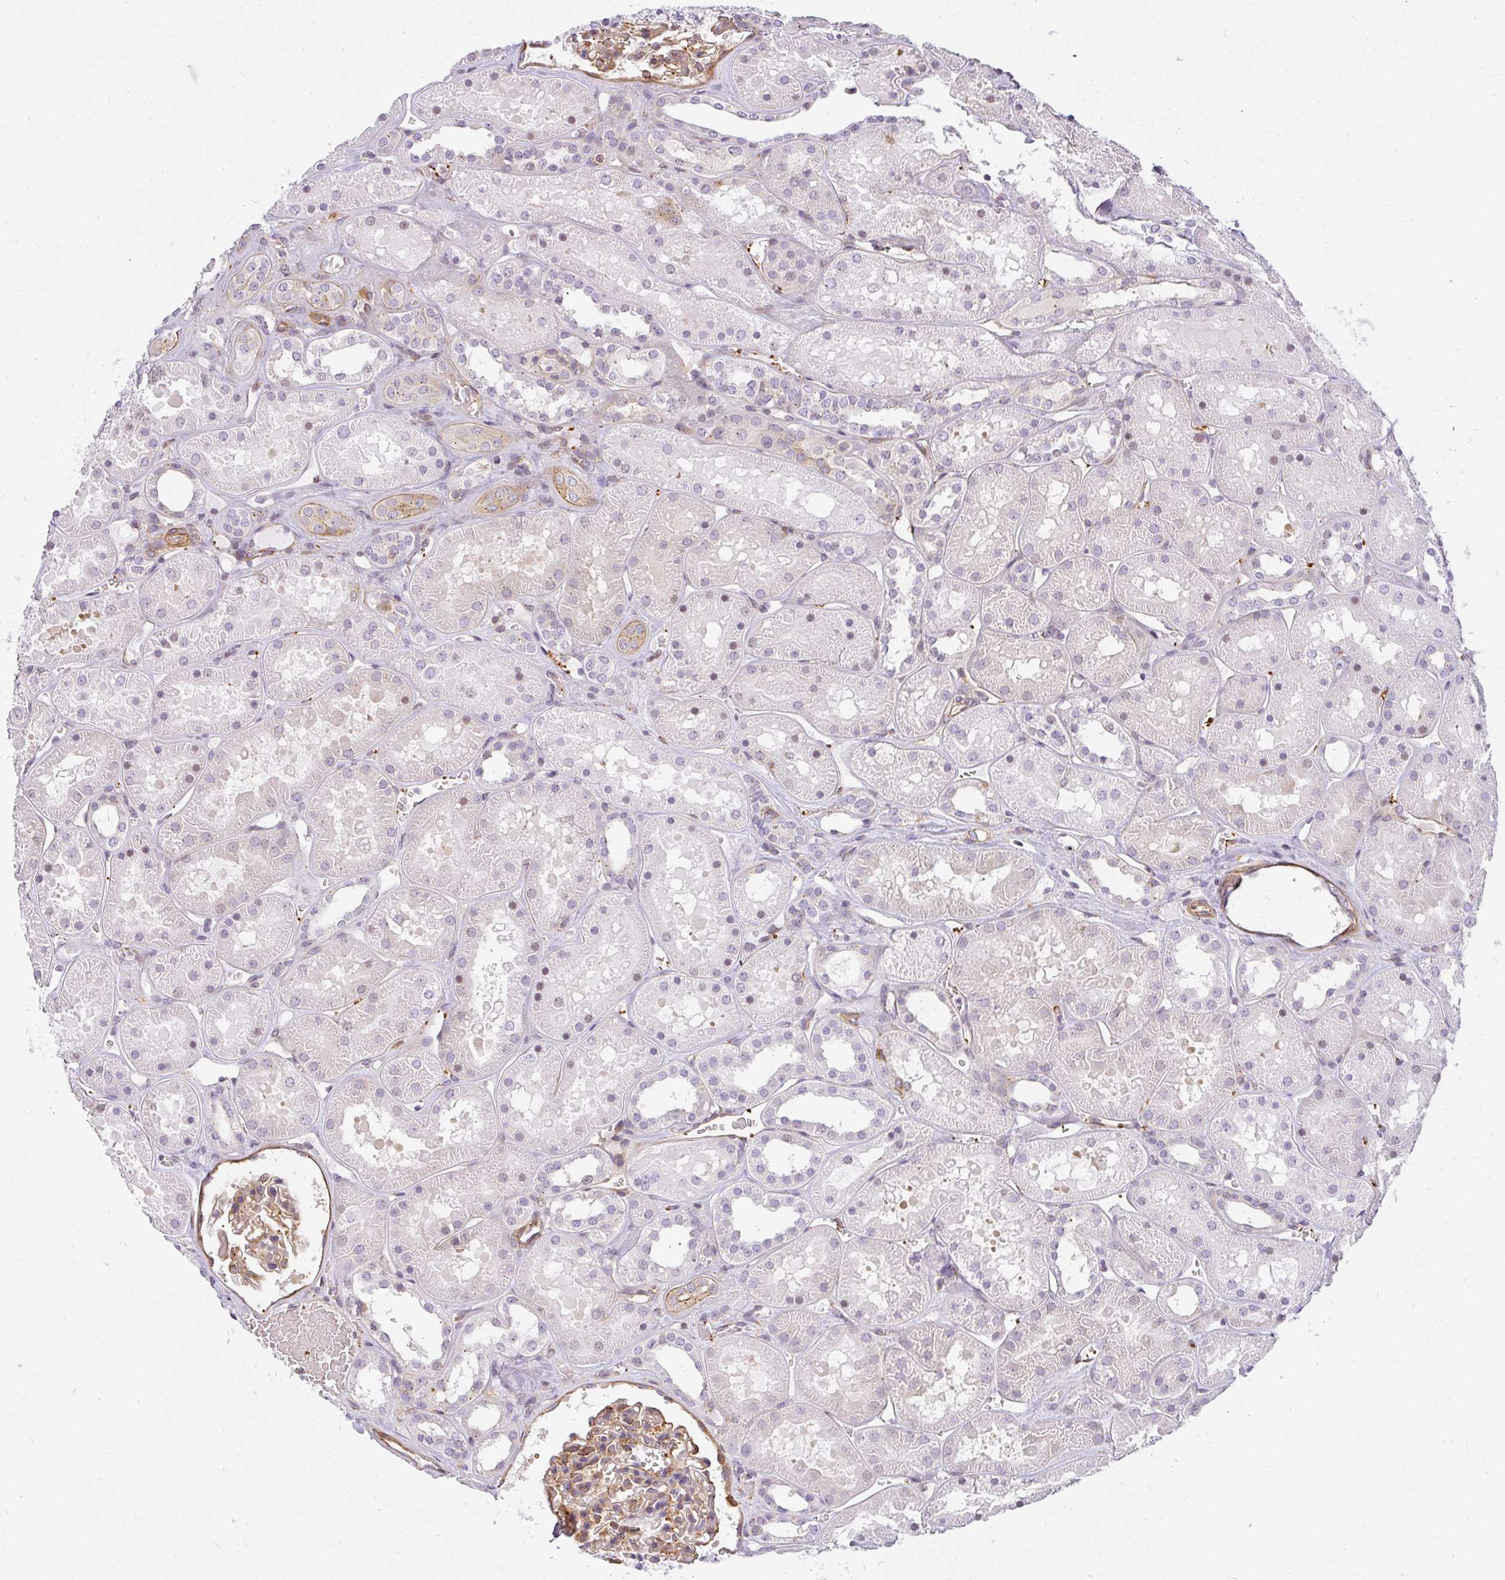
{"staining": {"intensity": "weak", "quantity": "25%-75%", "location": "cytoplasmic/membranous"}, "tissue": "kidney", "cell_type": "Cells in glomeruli", "image_type": "normal", "snomed": [{"axis": "morphology", "description": "Normal tissue, NOS"}, {"axis": "topography", "description": "Kidney"}], "caption": "Protein staining exhibits weak cytoplasmic/membranous staining in approximately 25%-75% of cells in glomeruli in unremarkable kidney. (Brightfield microscopy of DAB IHC at high magnification).", "gene": "SULF1", "patient": {"sex": "female", "age": 41}}